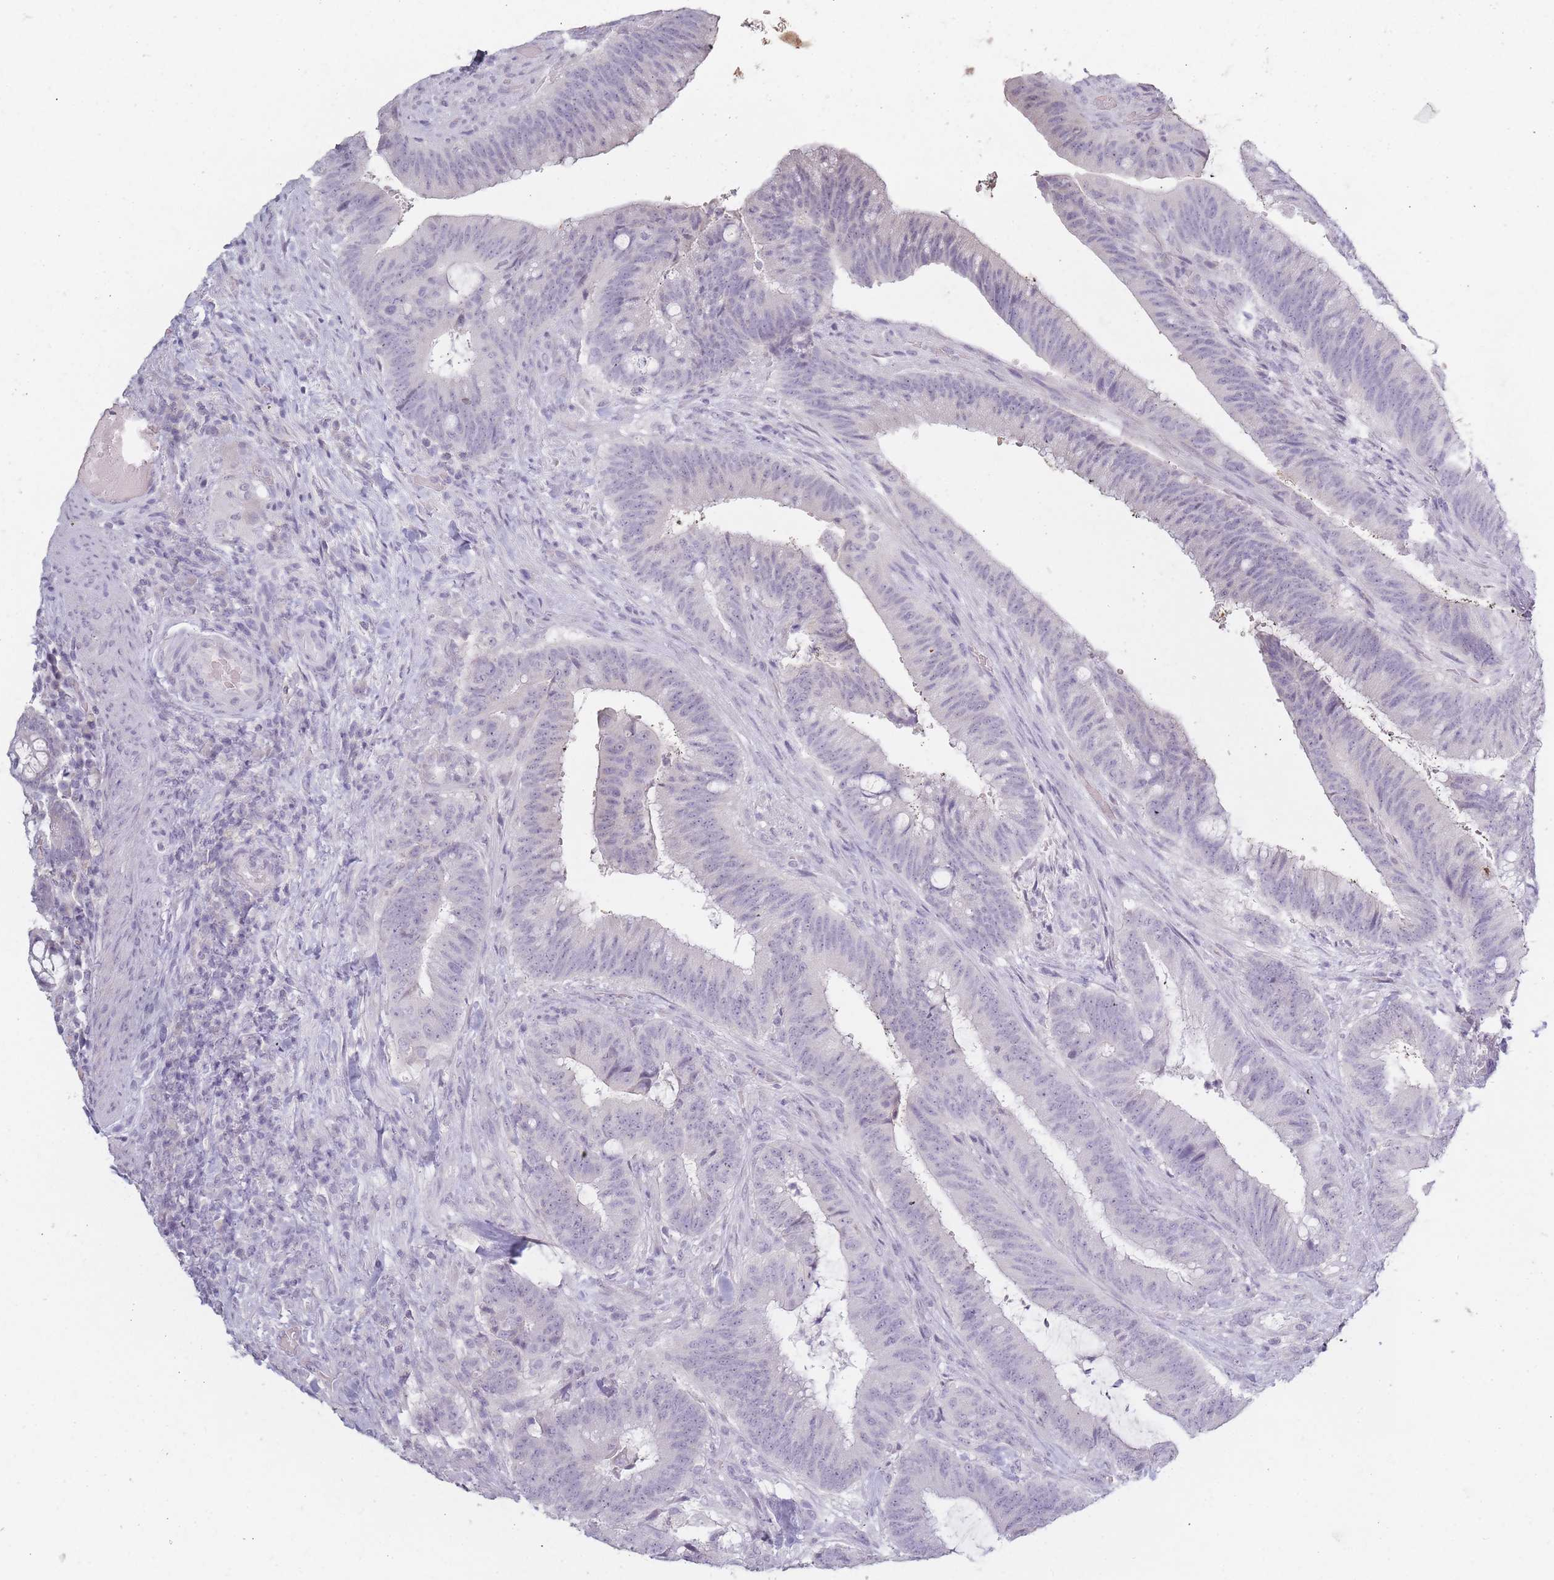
{"staining": {"intensity": "negative", "quantity": "none", "location": "none"}, "tissue": "colorectal cancer", "cell_type": "Tumor cells", "image_type": "cancer", "snomed": [{"axis": "morphology", "description": "Adenocarcinoma, NOS"}, {"axis": "topography", "description": "Colon"}], "caption": "Tumor cells are negative for protein expression in human colorectal cancer (adenocarcinoma).", "gene": "INS", "patient": {"sex": "female", "age": 43}}